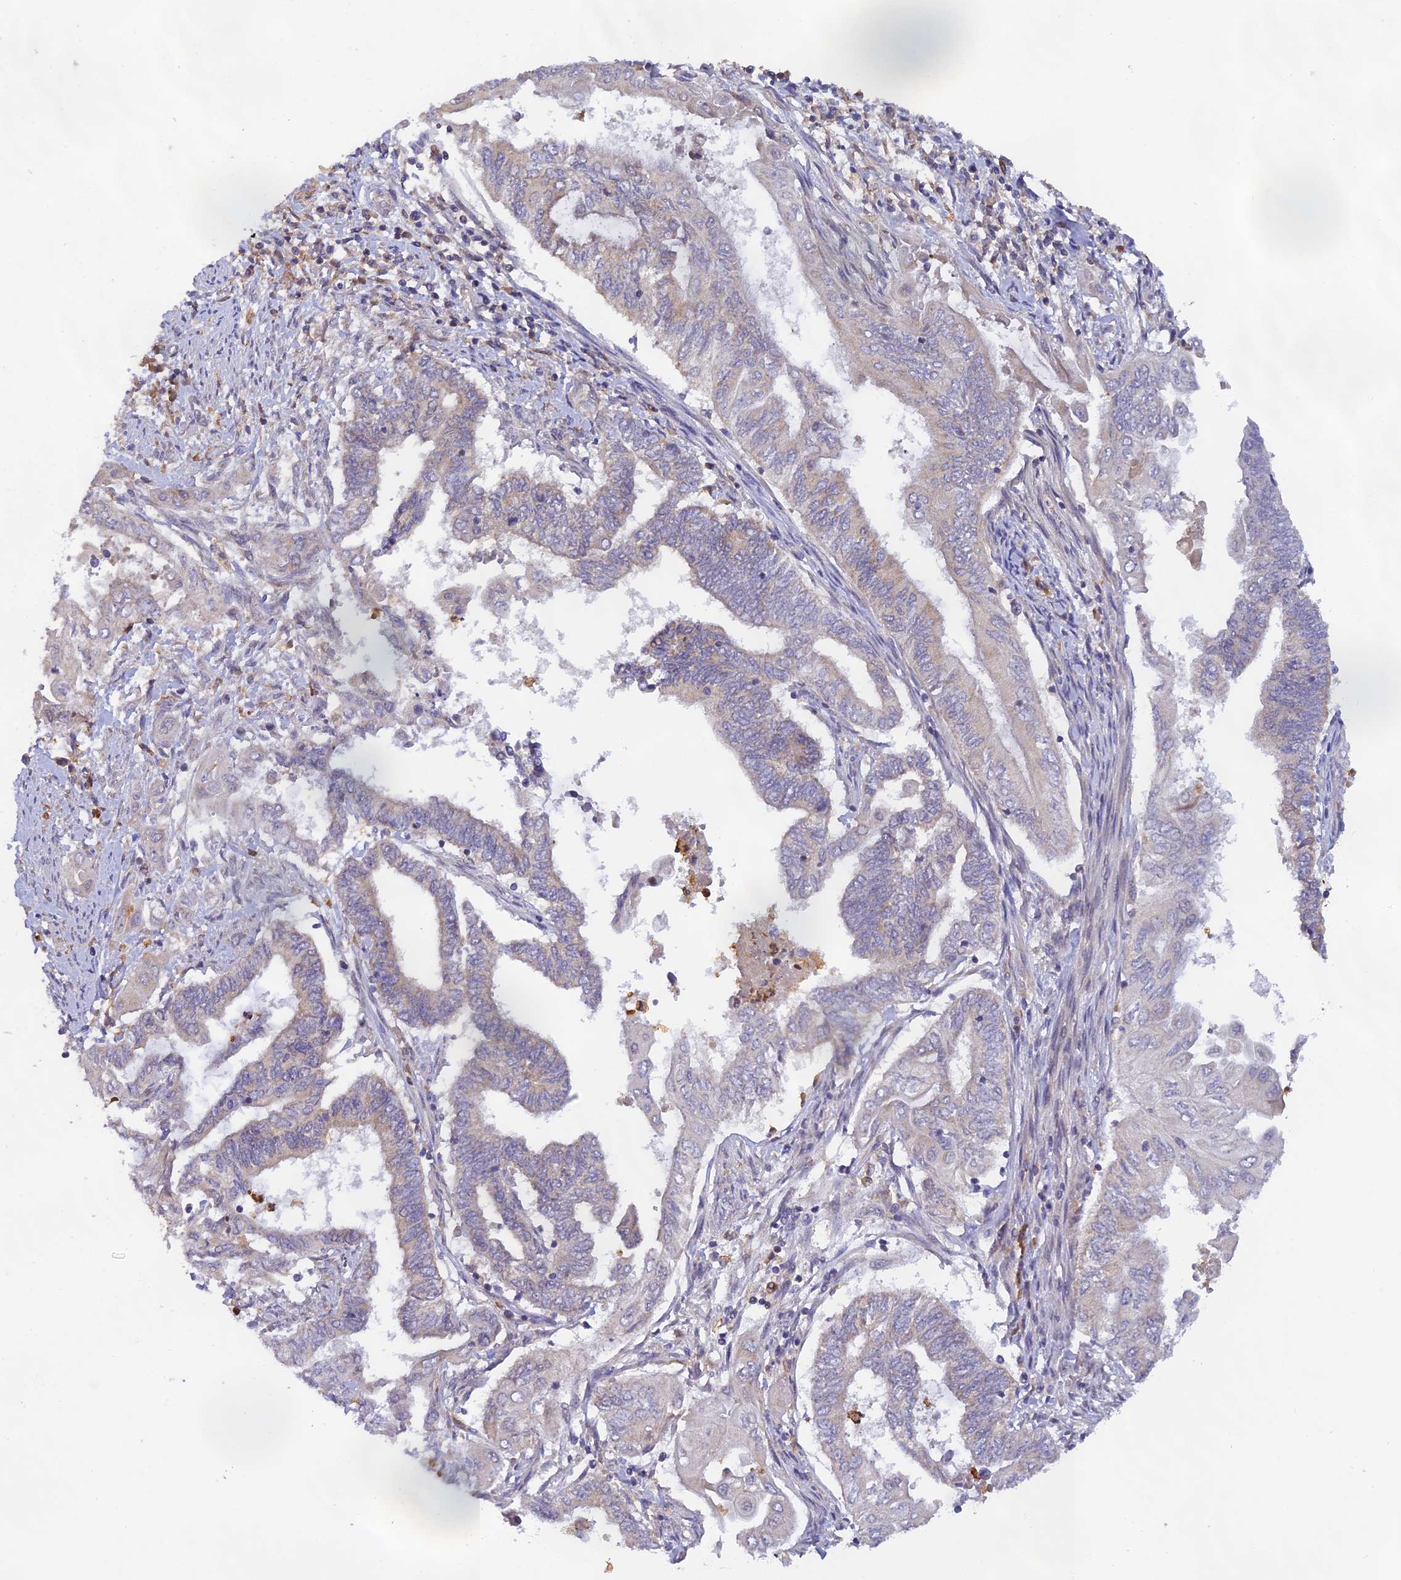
{"staining": {"intensity": "negative", "quantity": "none", "location": "none"}, "tissue": "endometrial cancer", "cell_type": "Tumor cells", "image_type": "cancer", "snomed": [{"axis": "morphology", "description": "Adenocarcinoma, NOS"}, {"axis": "topography", "description": "Uterus"}, {"axis": "topography", "description": "Endometrium"}], "caption": "Immunohistochemistry of human adenocarcinoma (endometrial) exhibits no staining in tumor cells.", "gene": "PEX16", "patient": {"sex": "female", "age": 70}}